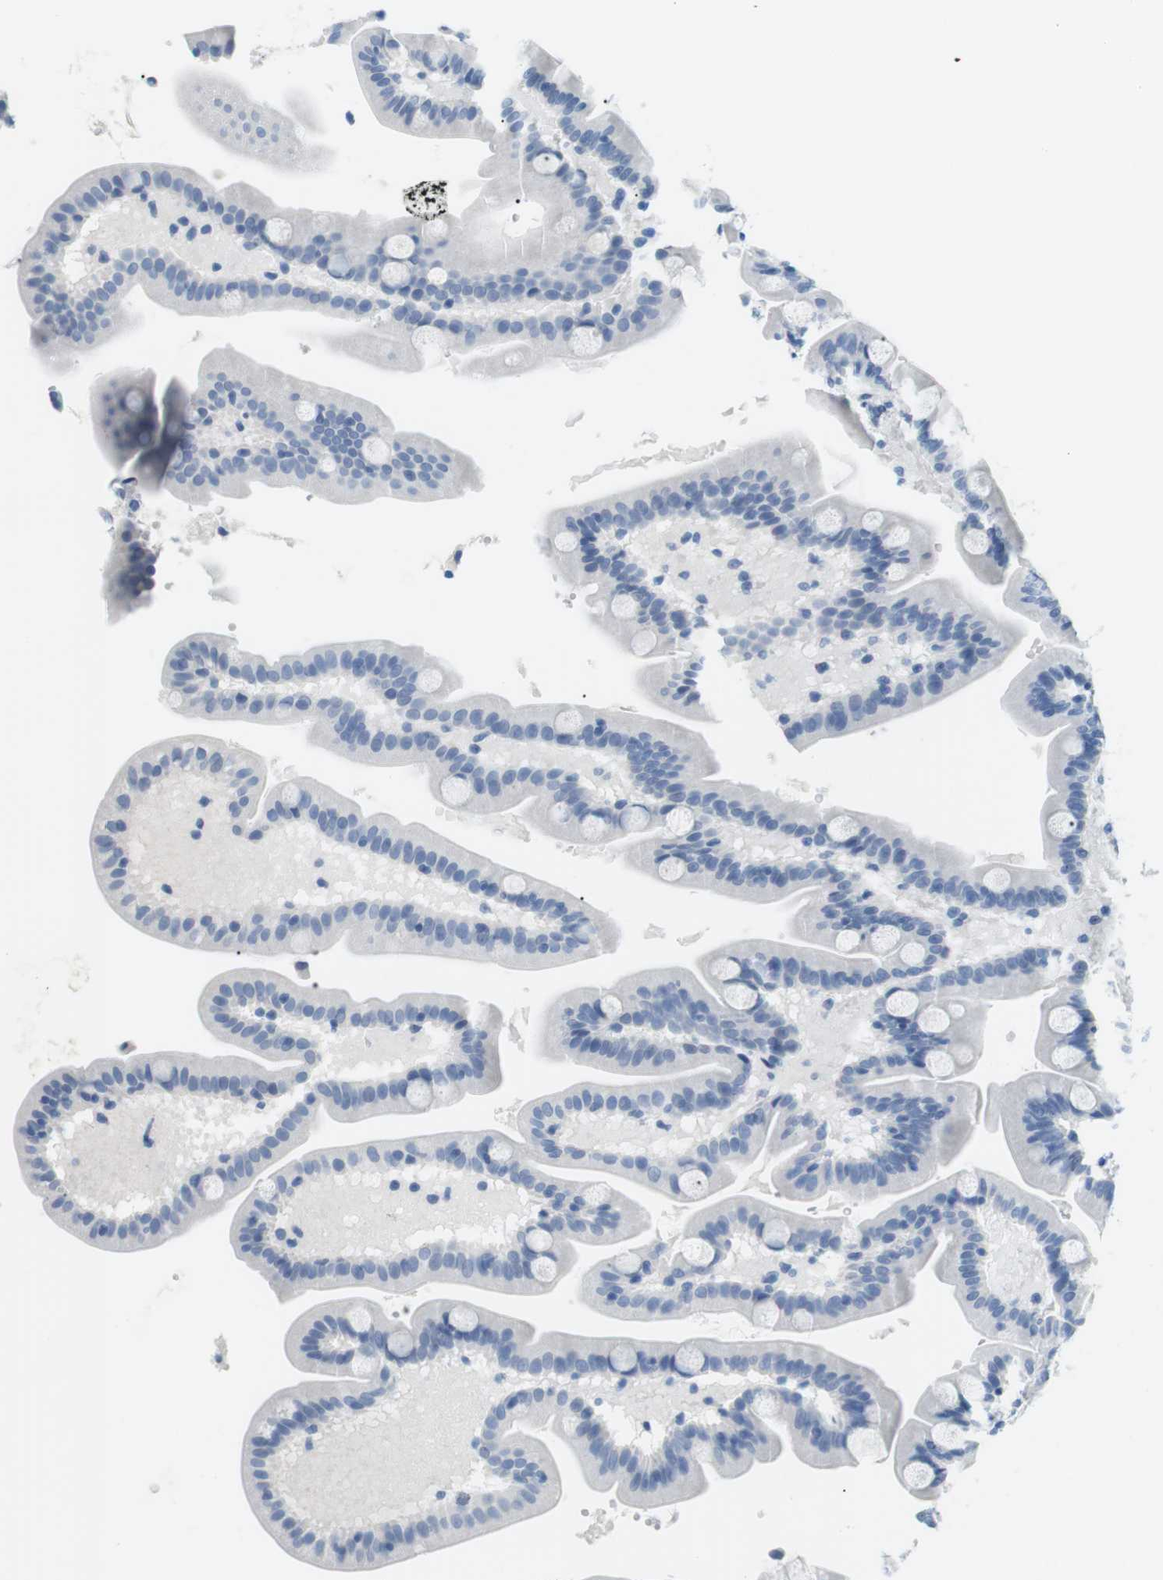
{"staining": {"intensity": "negative", "quantity": "none", "location": "none"}, "tissue": "duodenum", "cell_type": "Glandular cells", "image_type": "normal", "snomed": [{"axis": "morphology", "description": "Normal tissue, NOS"}, {"axis": "topography", "description": "Duodenum"}], "caption": "The photomicrograph exhibits no staining of glandular cells in unremarkable duodenum.", "gene": "TNFRSF4", "patient": {"sex": "male", "age": 54}}